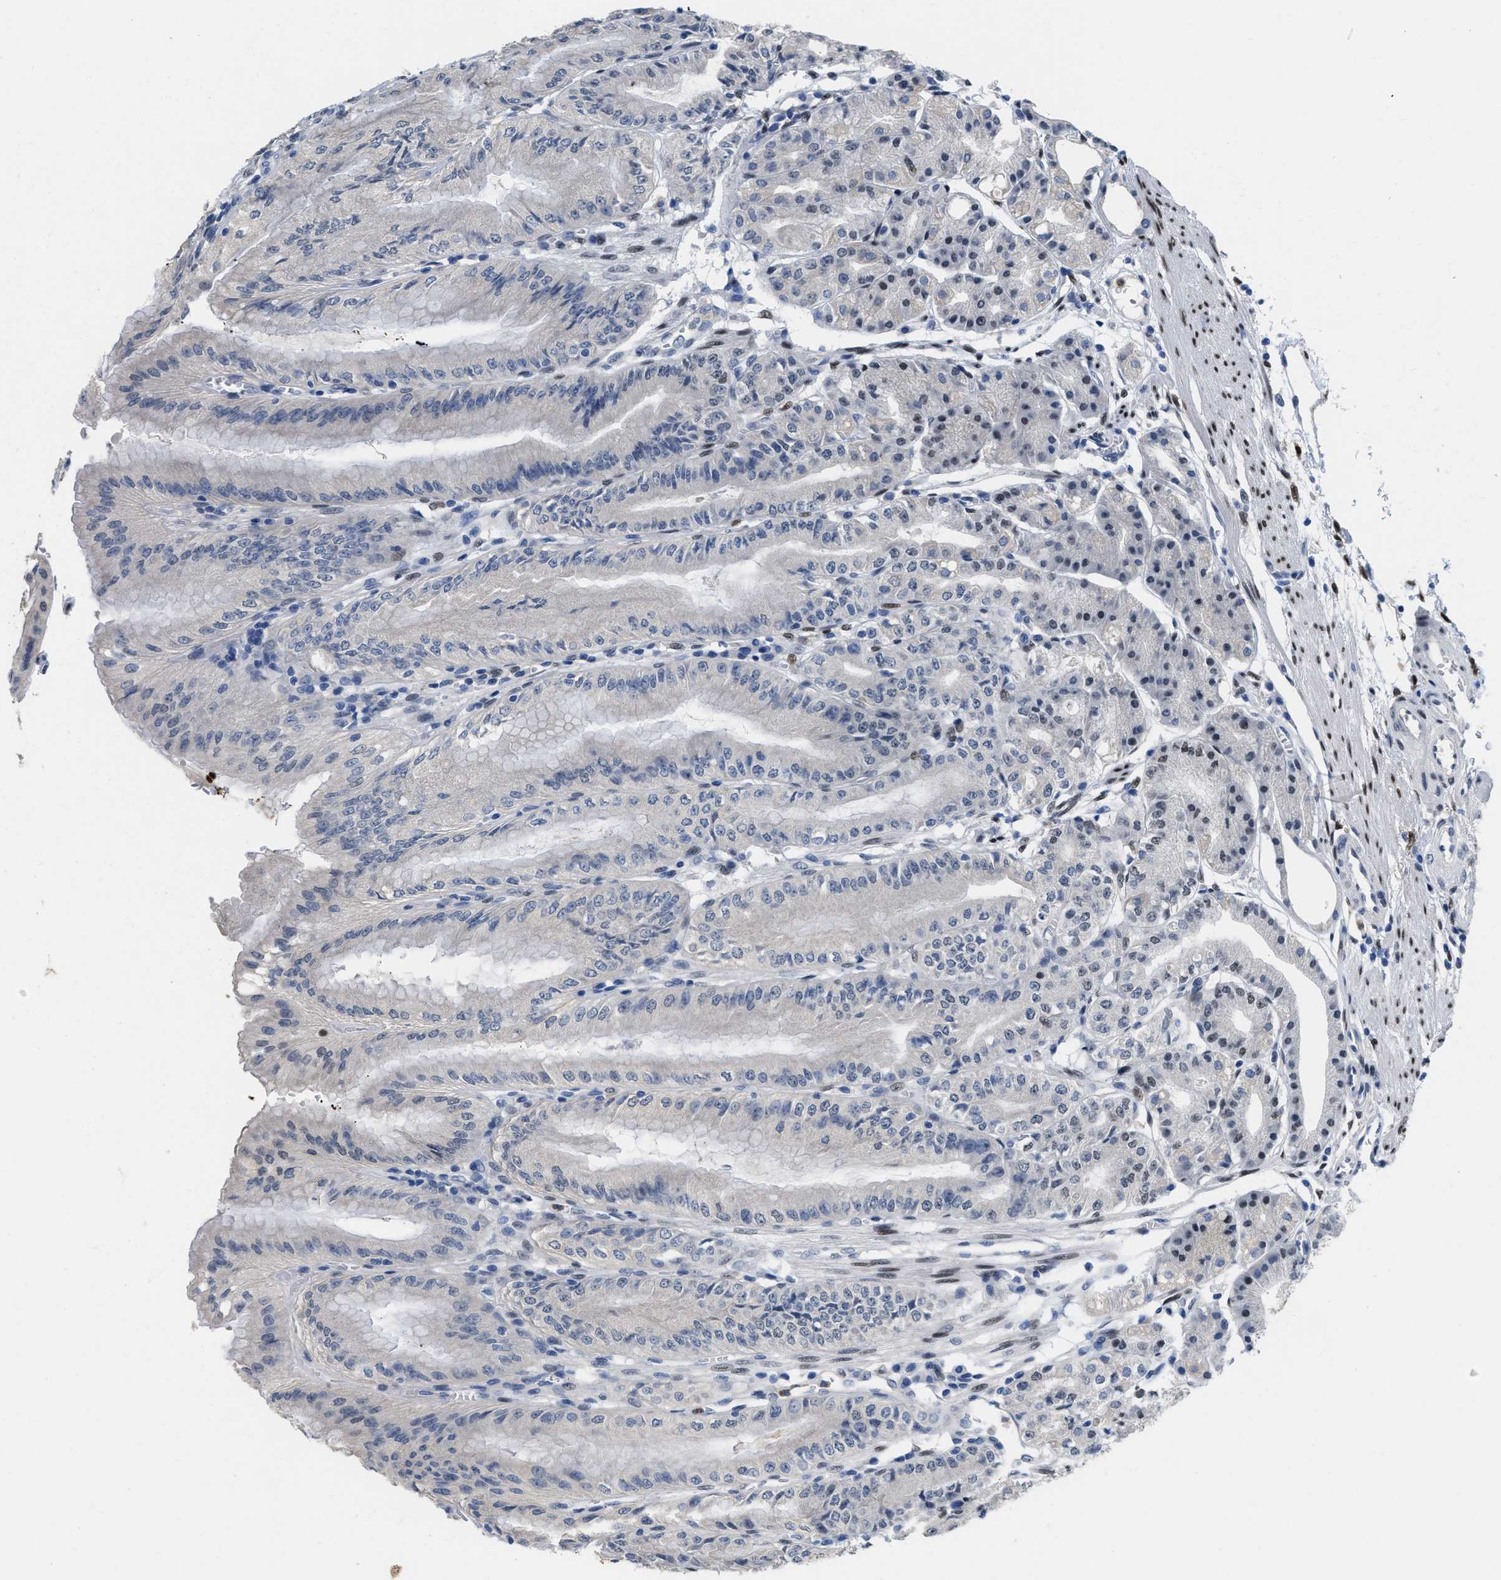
{"staining": {"intensity": "strong", "quantity": ">75%", "location": "nuclear"}, "tissue": "stomach", "cell_type": "Glandular cells", "image_type": "normal", "snomed": [{"axis": "morphology", "description": "Normal tissue, NOS"}, {"axis": "topography", "description": "Stomach, lower"}], "caption": "High-power microscopy captured an immunohistochemistry micrograph of unremarkable stomach, revealing strong nuclear expression in about >75% of glandular cells. (DAB (3,3'-diaminobenzidine) IHC, brown staining for protein, blue staining for nuclei).", "gene": "NFIX", "patient": {"sex": "male", "age": 71}}